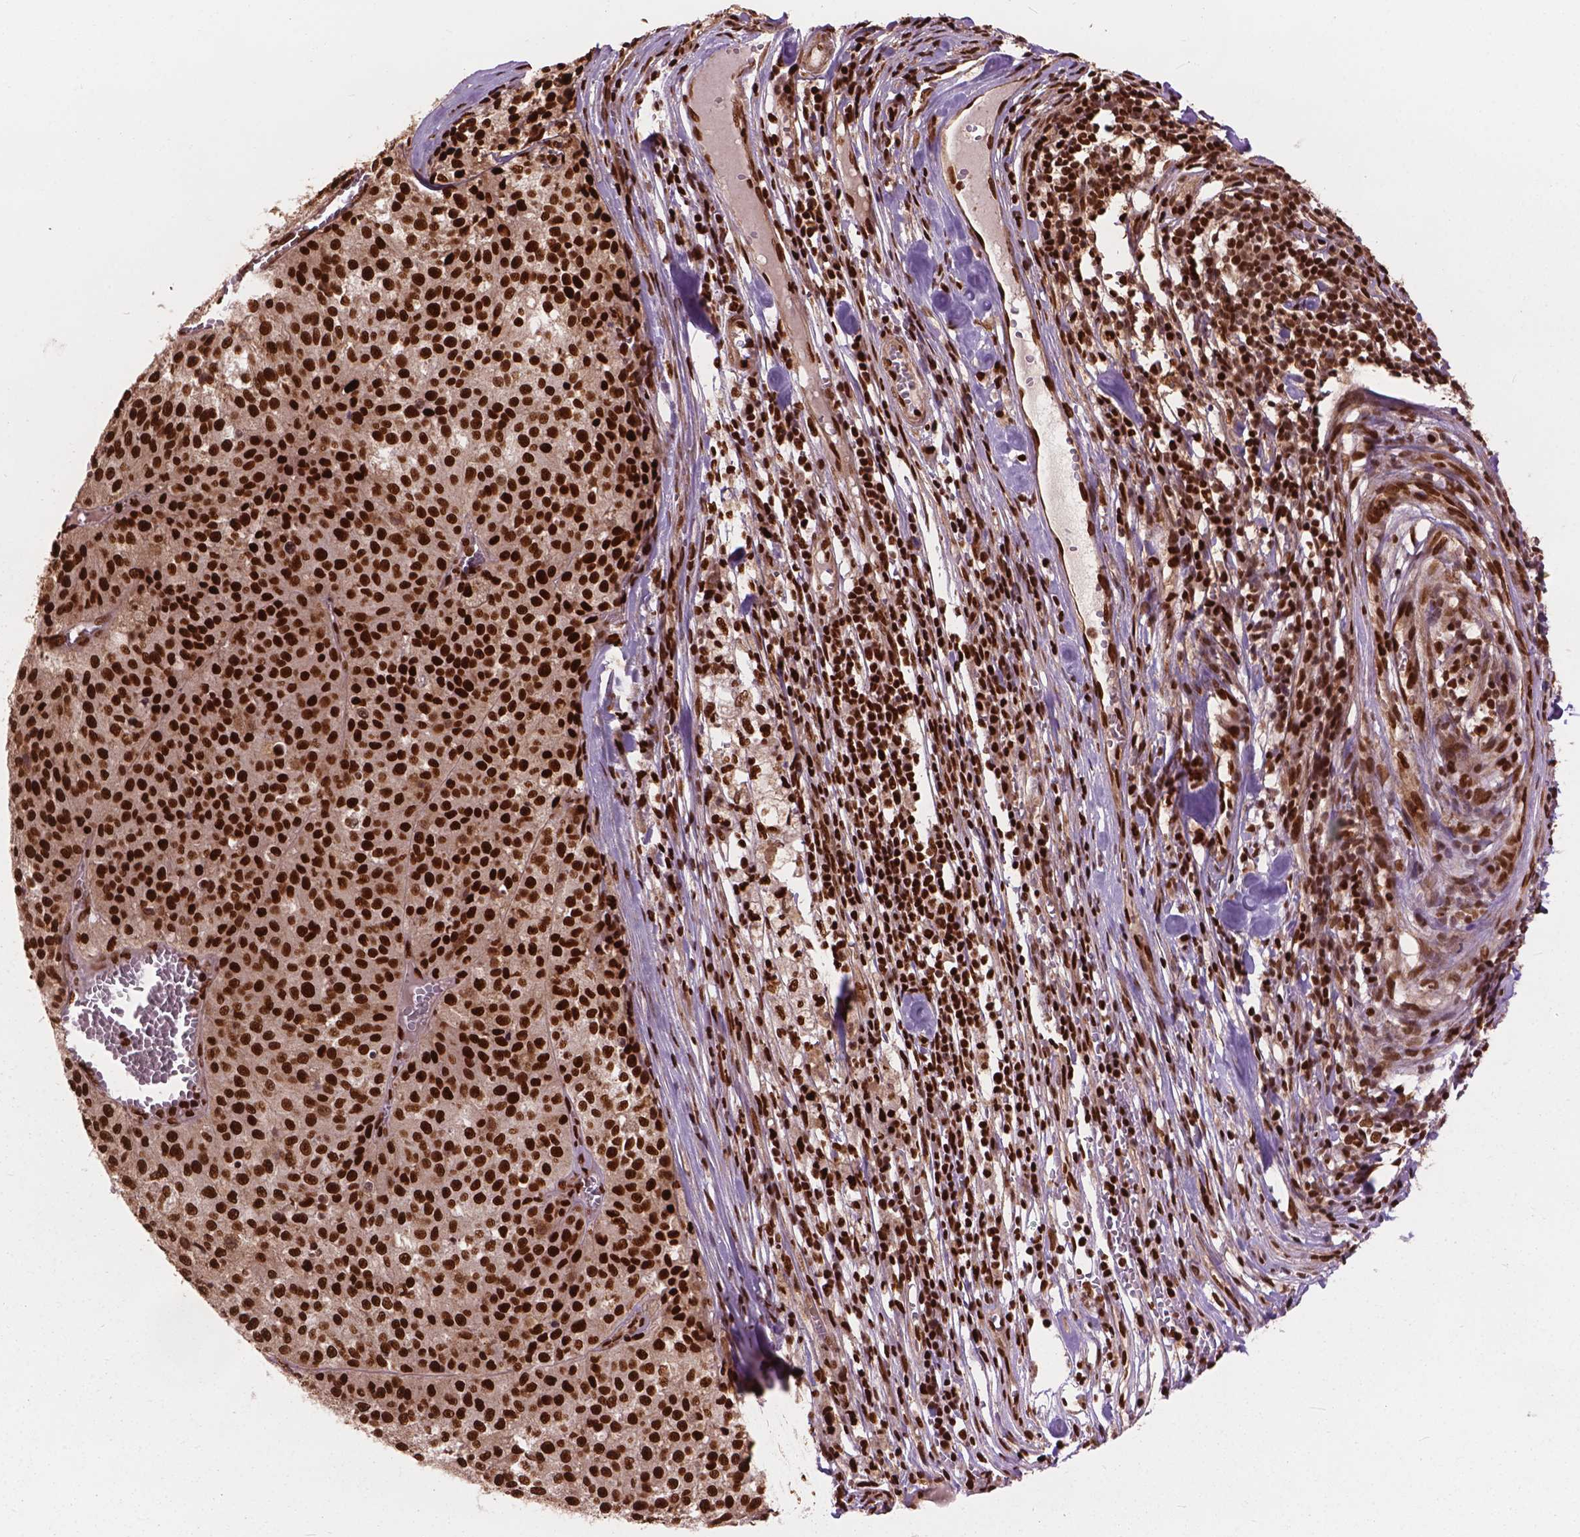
{"staining": {"intensity": "strong", "quantity": ">75%", "location": "nuclear"}, "tissue": "melanoma", "cell_type": "Tumor cells", "image_type": "cancer", "snomed": [{"axis": "morphology", "description": "Malignant melanoma, Metastatic site"}, {"axis": "topography", "description": "Lymph node"}], "caption": "Human melanoma stained with a protein marker displays strong staining in tumor cells.", "gene": "ANP32B", "patient": {"sex": "female", "age": 64}}